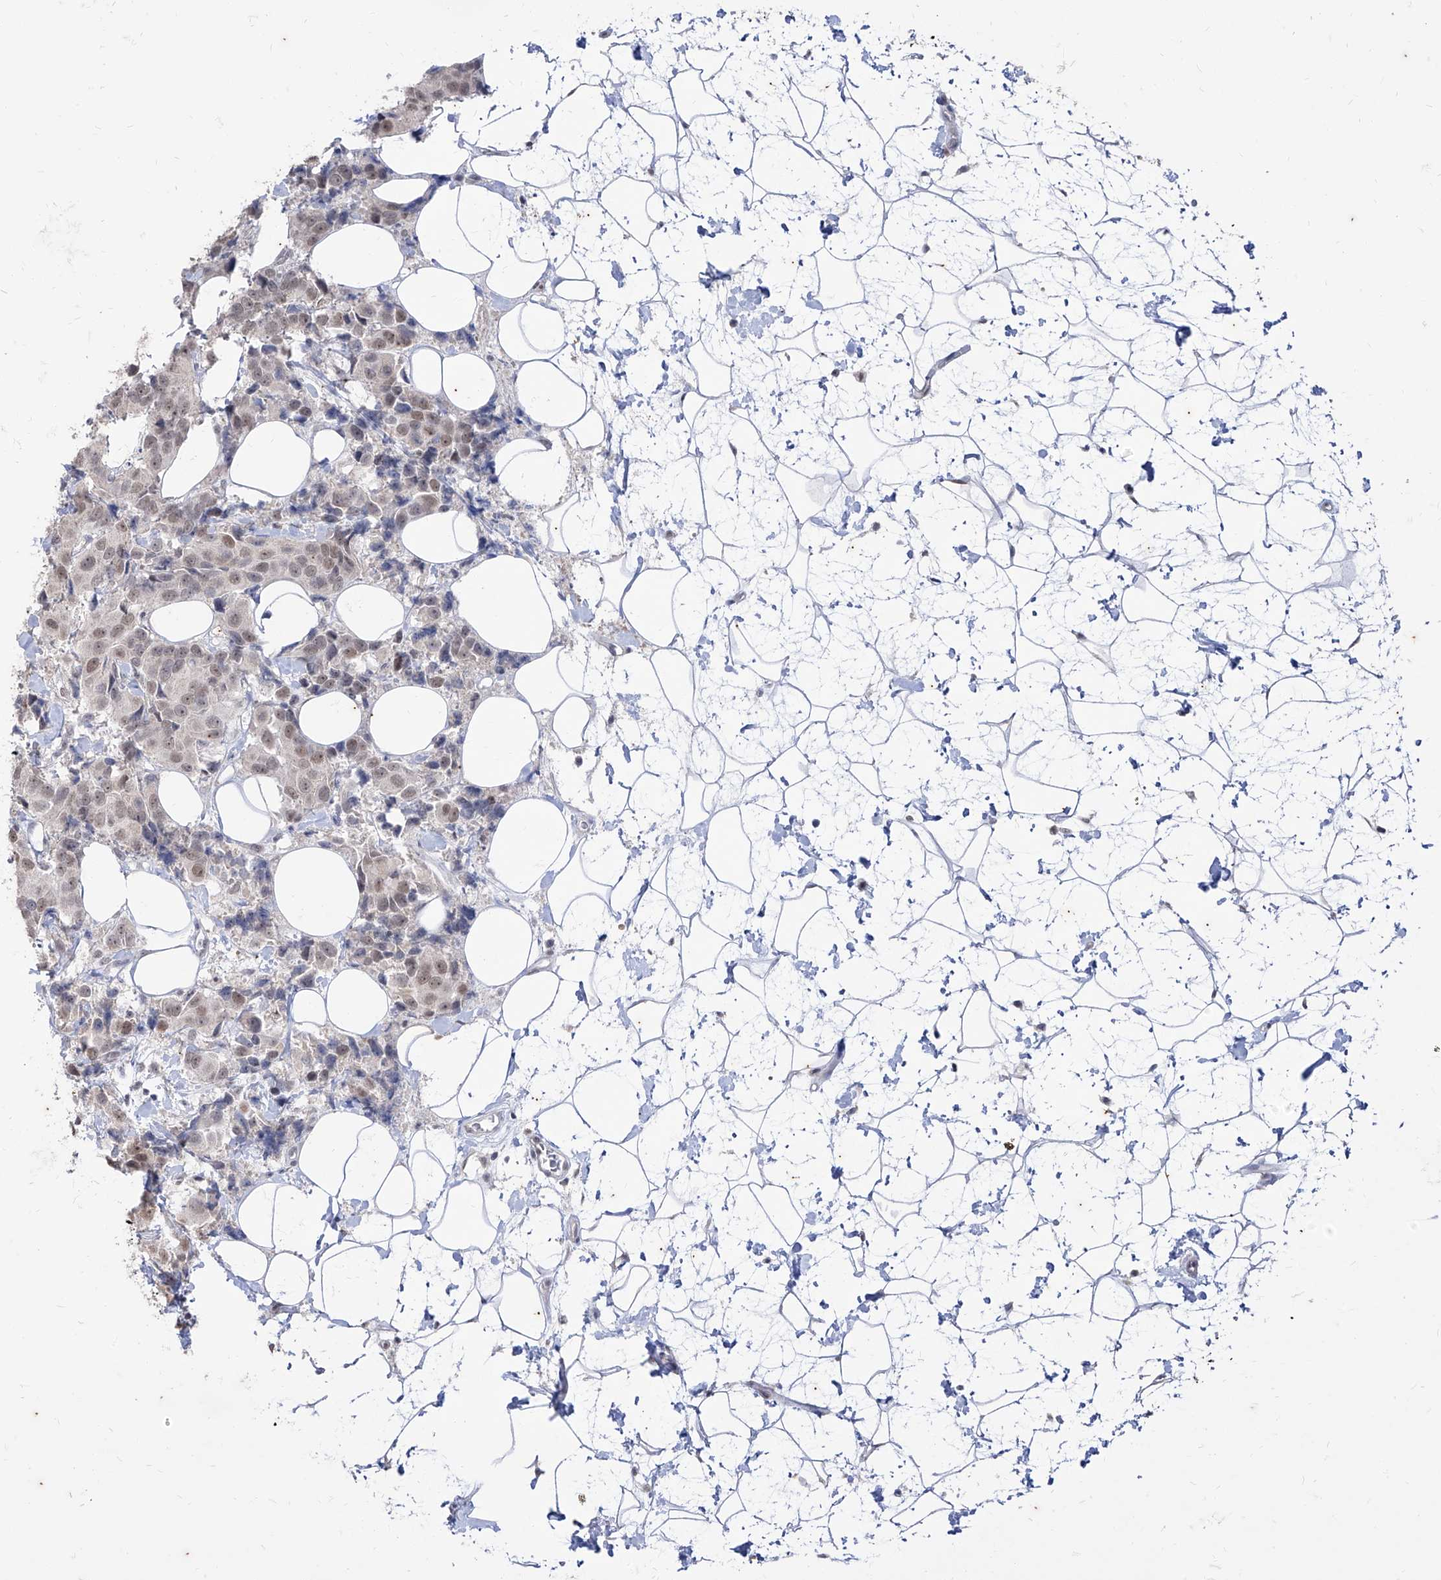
{"staining": {"intensity": "weak", "quantity": ">75%", "location": "nuclear"}, "tissue": "breast cancer", "cell_type": "Tumor cells", "image_type": "cancer", "snomed": [{"axis": "morphology", "description": "Normal tissue, NOS"}, {"axis": "morphology", "description": "Duct carcinoma"}, {"axis": "topography", "description": "Breast"}], "caption": "A photomicrograph showing weak nuclear staining in about >75% of tumor cells in breast cancer (intraductal carcinoma), as visualized by brown immunohistochemical staining.", "gene": "PHF20L1", "patient": {"sex": "female", "age": 39}}